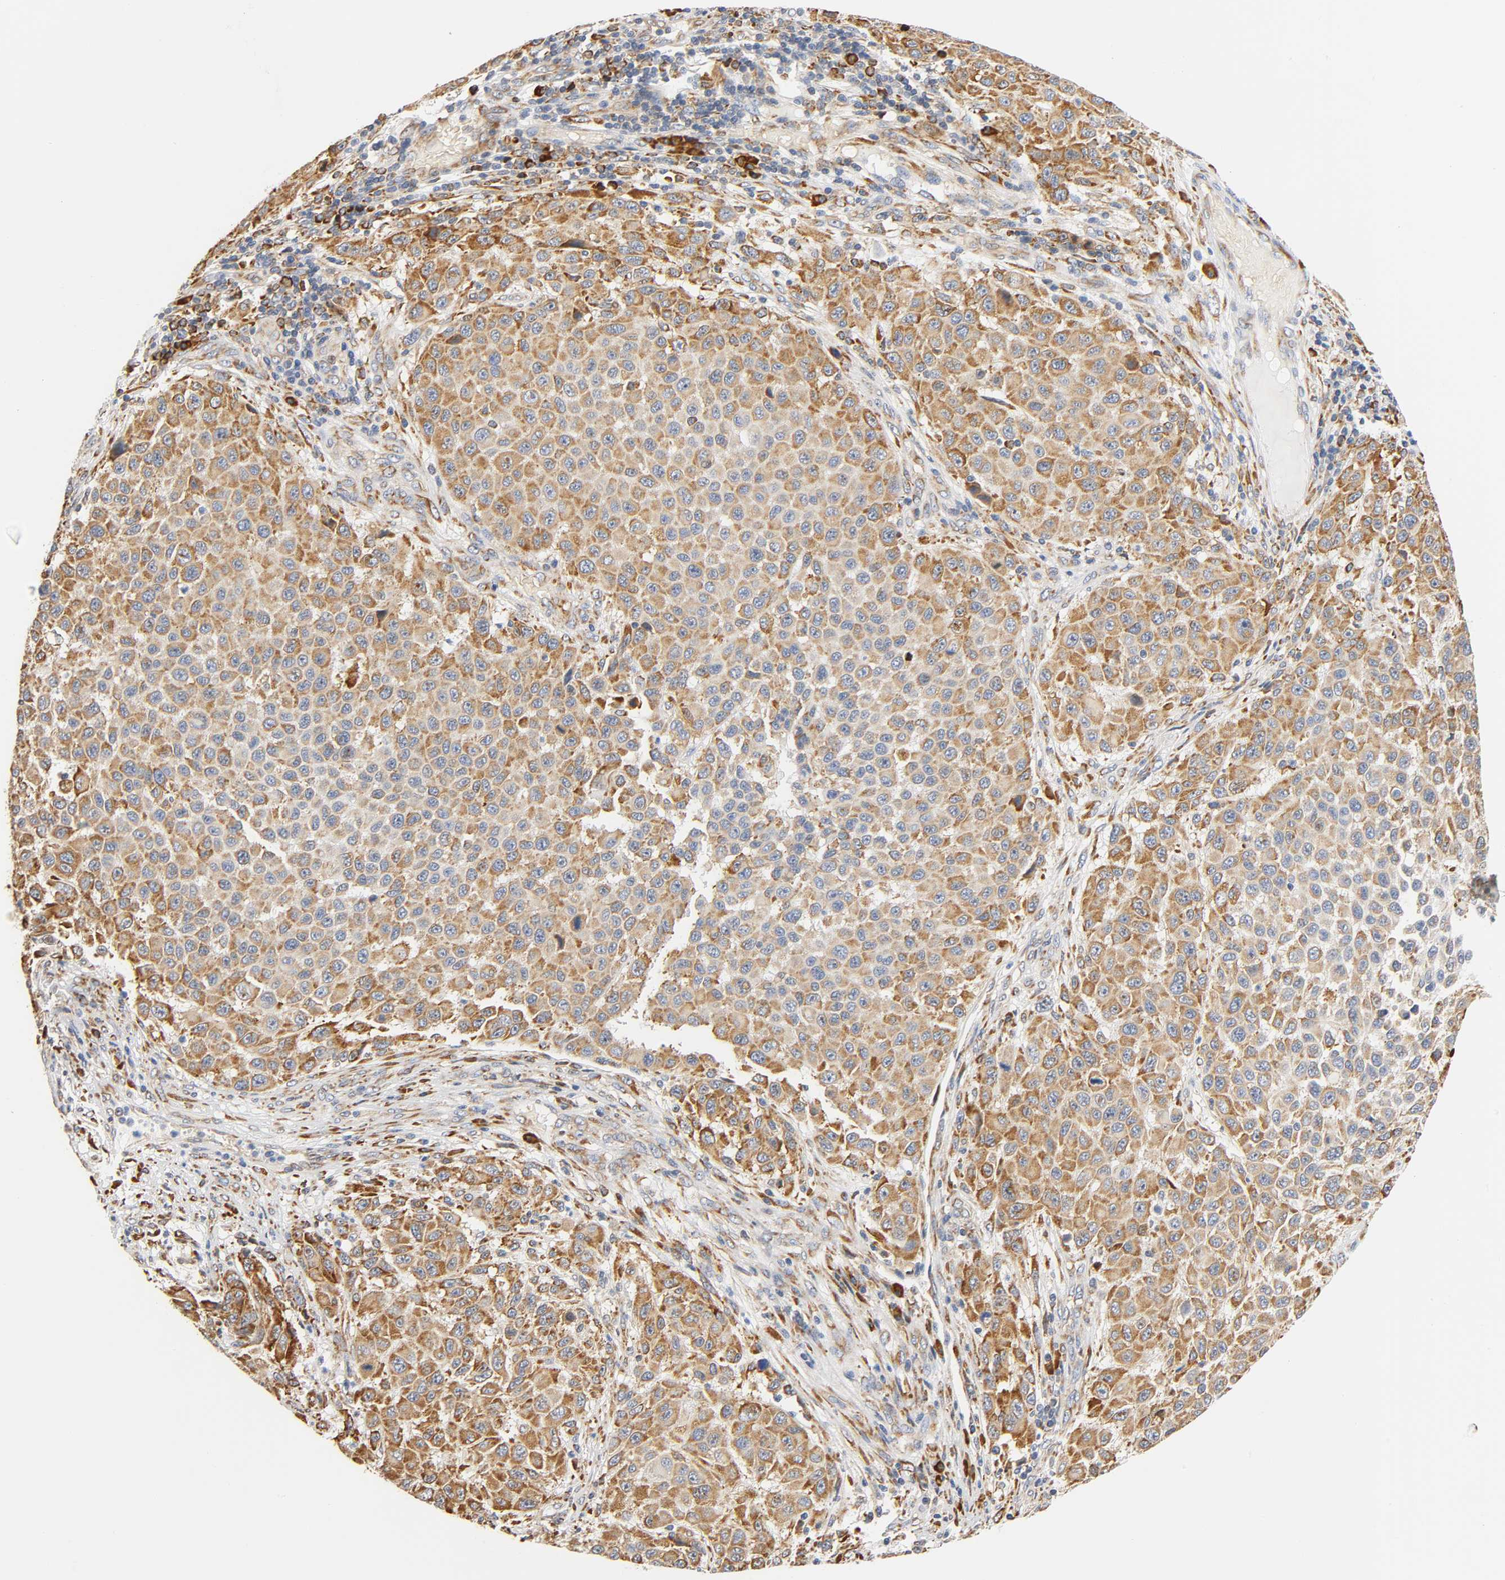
{"staining": {"intensity": "moderate", "quantity": ">75%", "location": "cytoplasmic/membranous"}, "tissue": "melanoma", "cell_type": "Tumor cells", "image_type": "cancer", "snomed": [{"axis": "morphology", "description": "Malignant melanoma, Metastatic site"}, {"axis": "topography", "description": "Lymph node"}], "caption": "High-power microscopy captured an immunohistochemistry histopathology image of melanoma, revealing moderate cytoplasmic/membranous positivity in about >75% of tumor cells.", "gene": "UCKL1", "patient": {"sex": "male", "age": 61}}